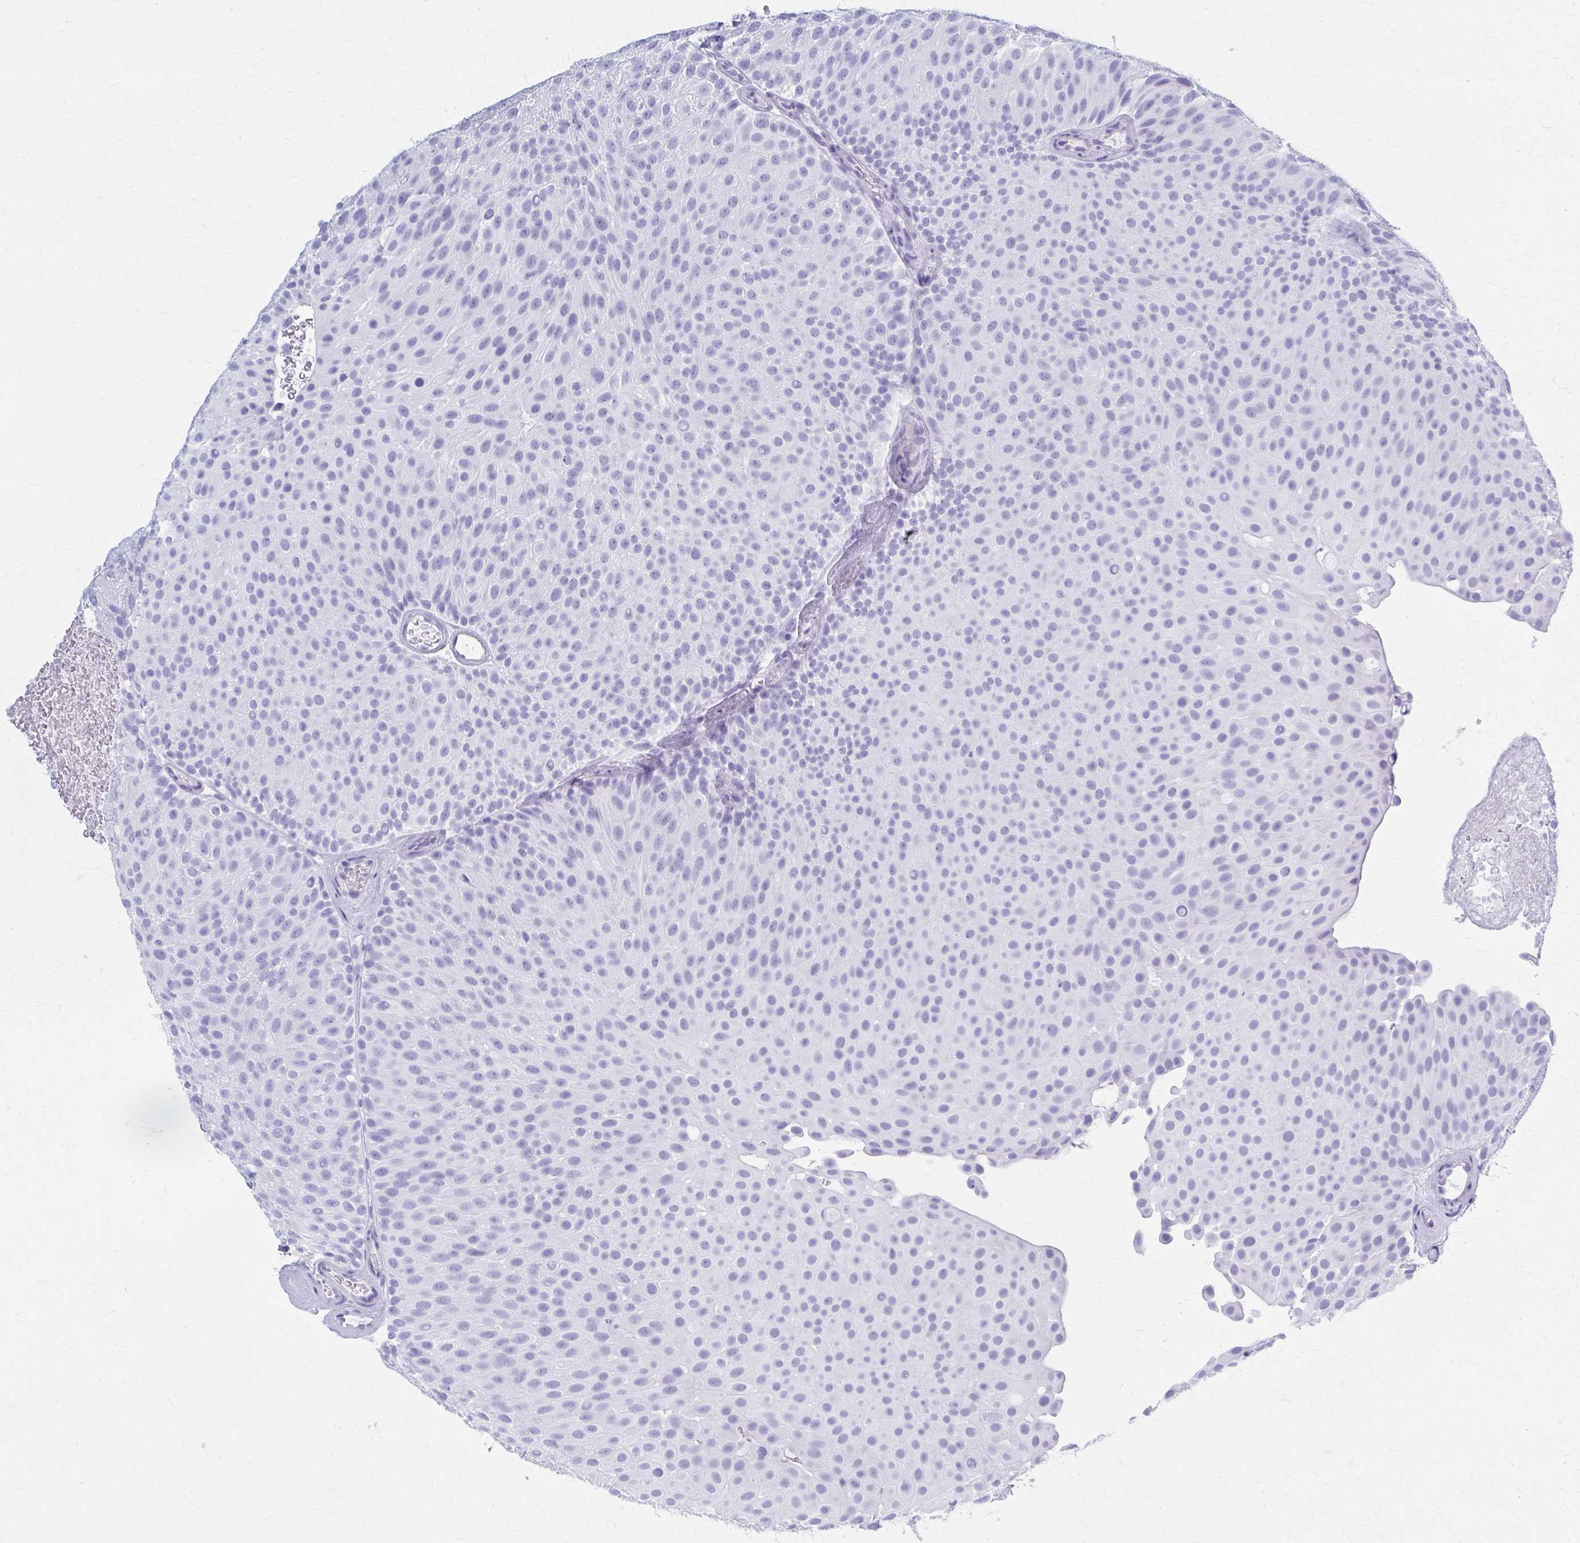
{"staining": {"intensity": "negative", "quantity": "none", "location": "none"}, "tissue": "urothelial cancer", "cell_type": "Tumor cells", "image_type": "cancer", "snomed": [{"axis": "morphology", "description": "Urothelial carcinoma, Low grade"}, {"axis": "topography", "description": "Urinary bladder"}], "caption": "Tumor cells are negative for brown protein staining in urothelial cancer.", "gene": "CELF5", "patient": {"sex": "male", "age": 78}}